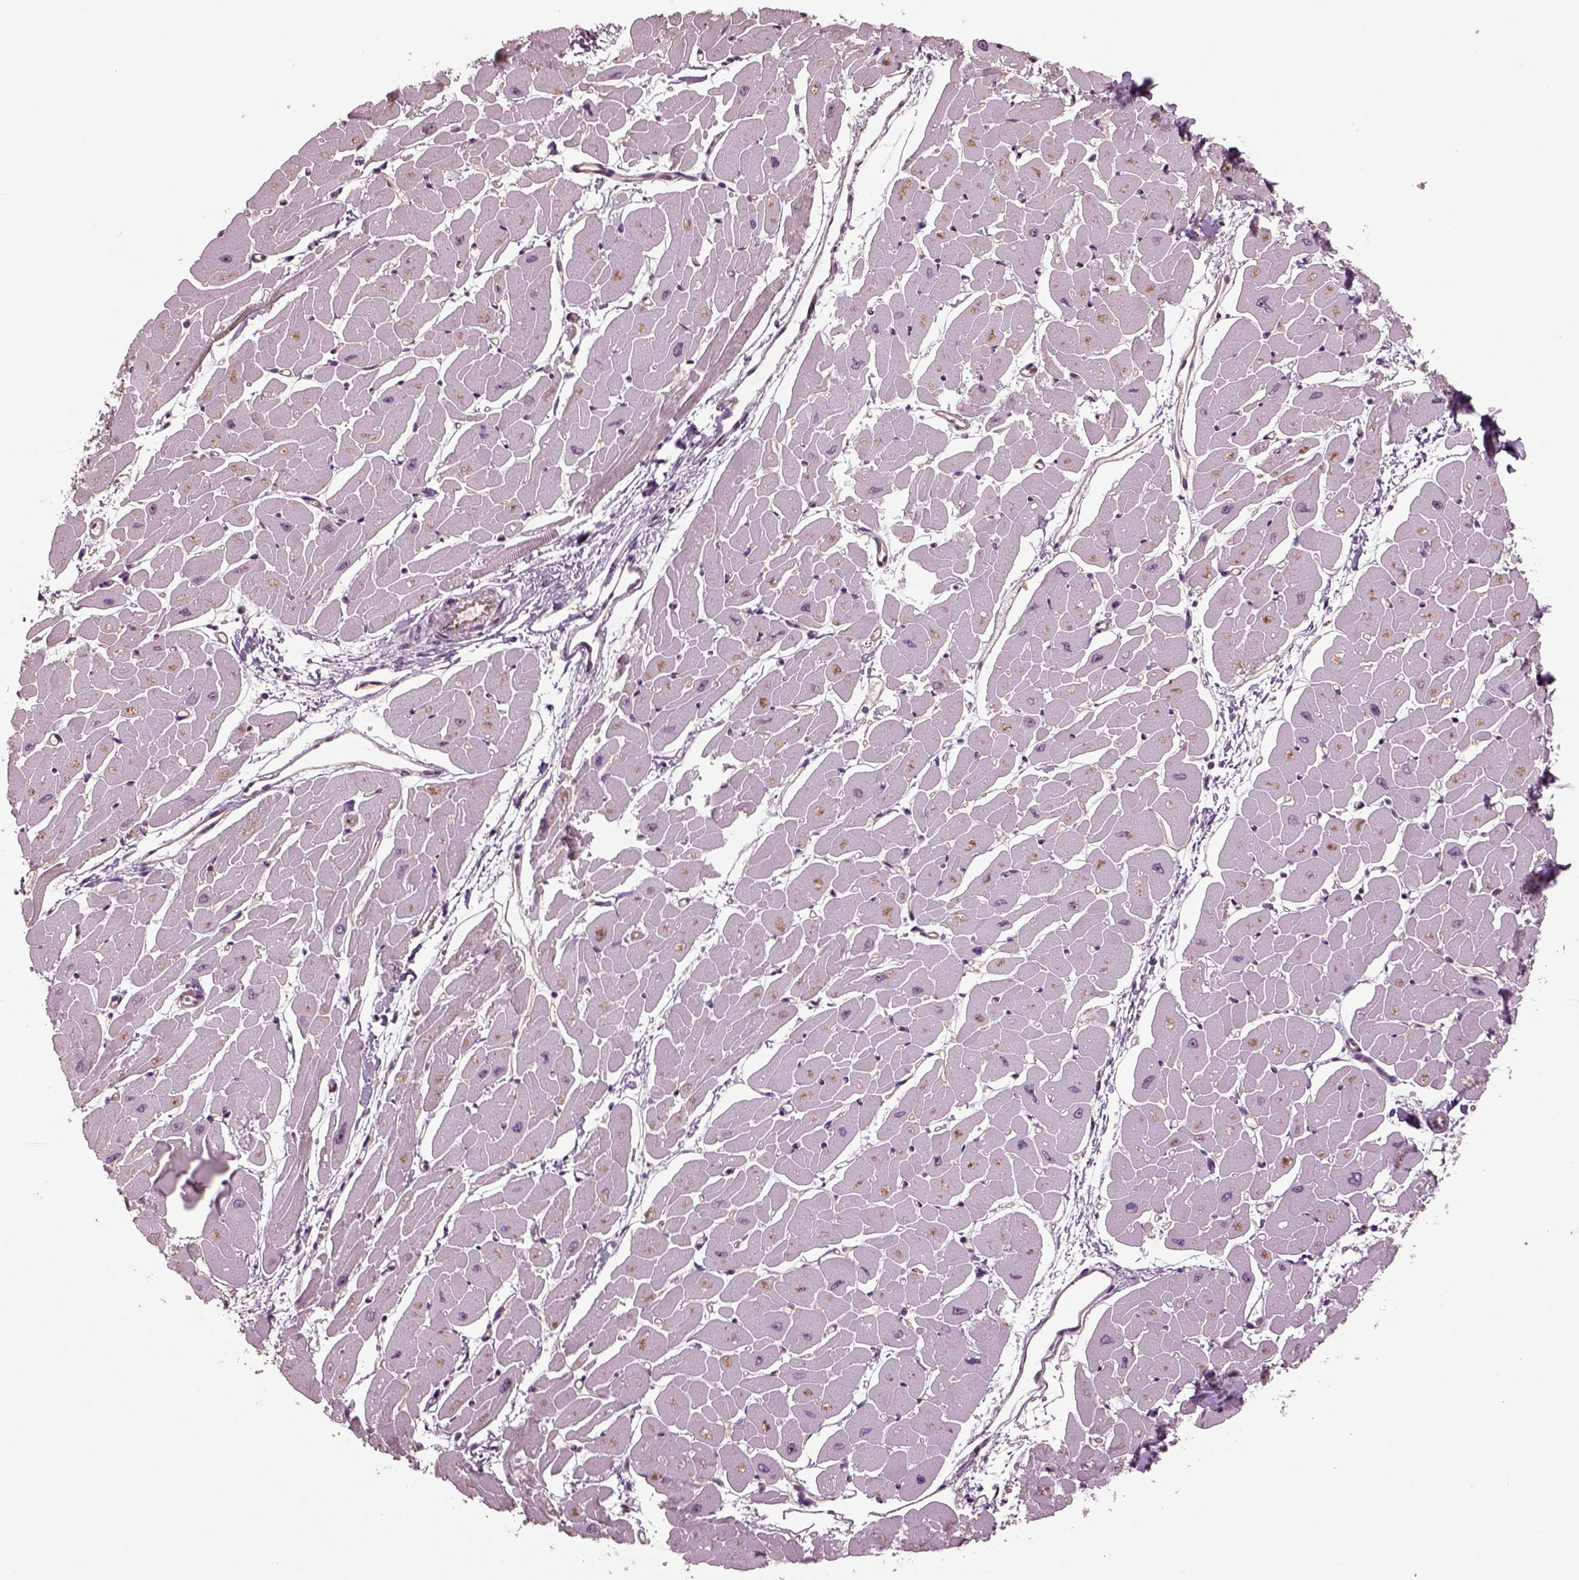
{"staining": {"intensity": "negative", "quantity": "none", "location": "none"}, "tissue": "heart muscle", "cell_type": "Cardiomyocytes", "image_type": "normal", "snomed": [{"axis": "morphology", "description": "Normal tissue, NOS"}, {"axis": "topography", "description": "Heart"}], "caption": "Photomicrograph shows no significant protein positivity in cardiomyocytes of benign heart muscle. (DAB (3,3'-diaminobenzidine) immunohistochemistry visualized using brightfield microscopy, high magnification).", "gene": "GNRH1", "patient": {"sex": "male", "age": 57}}